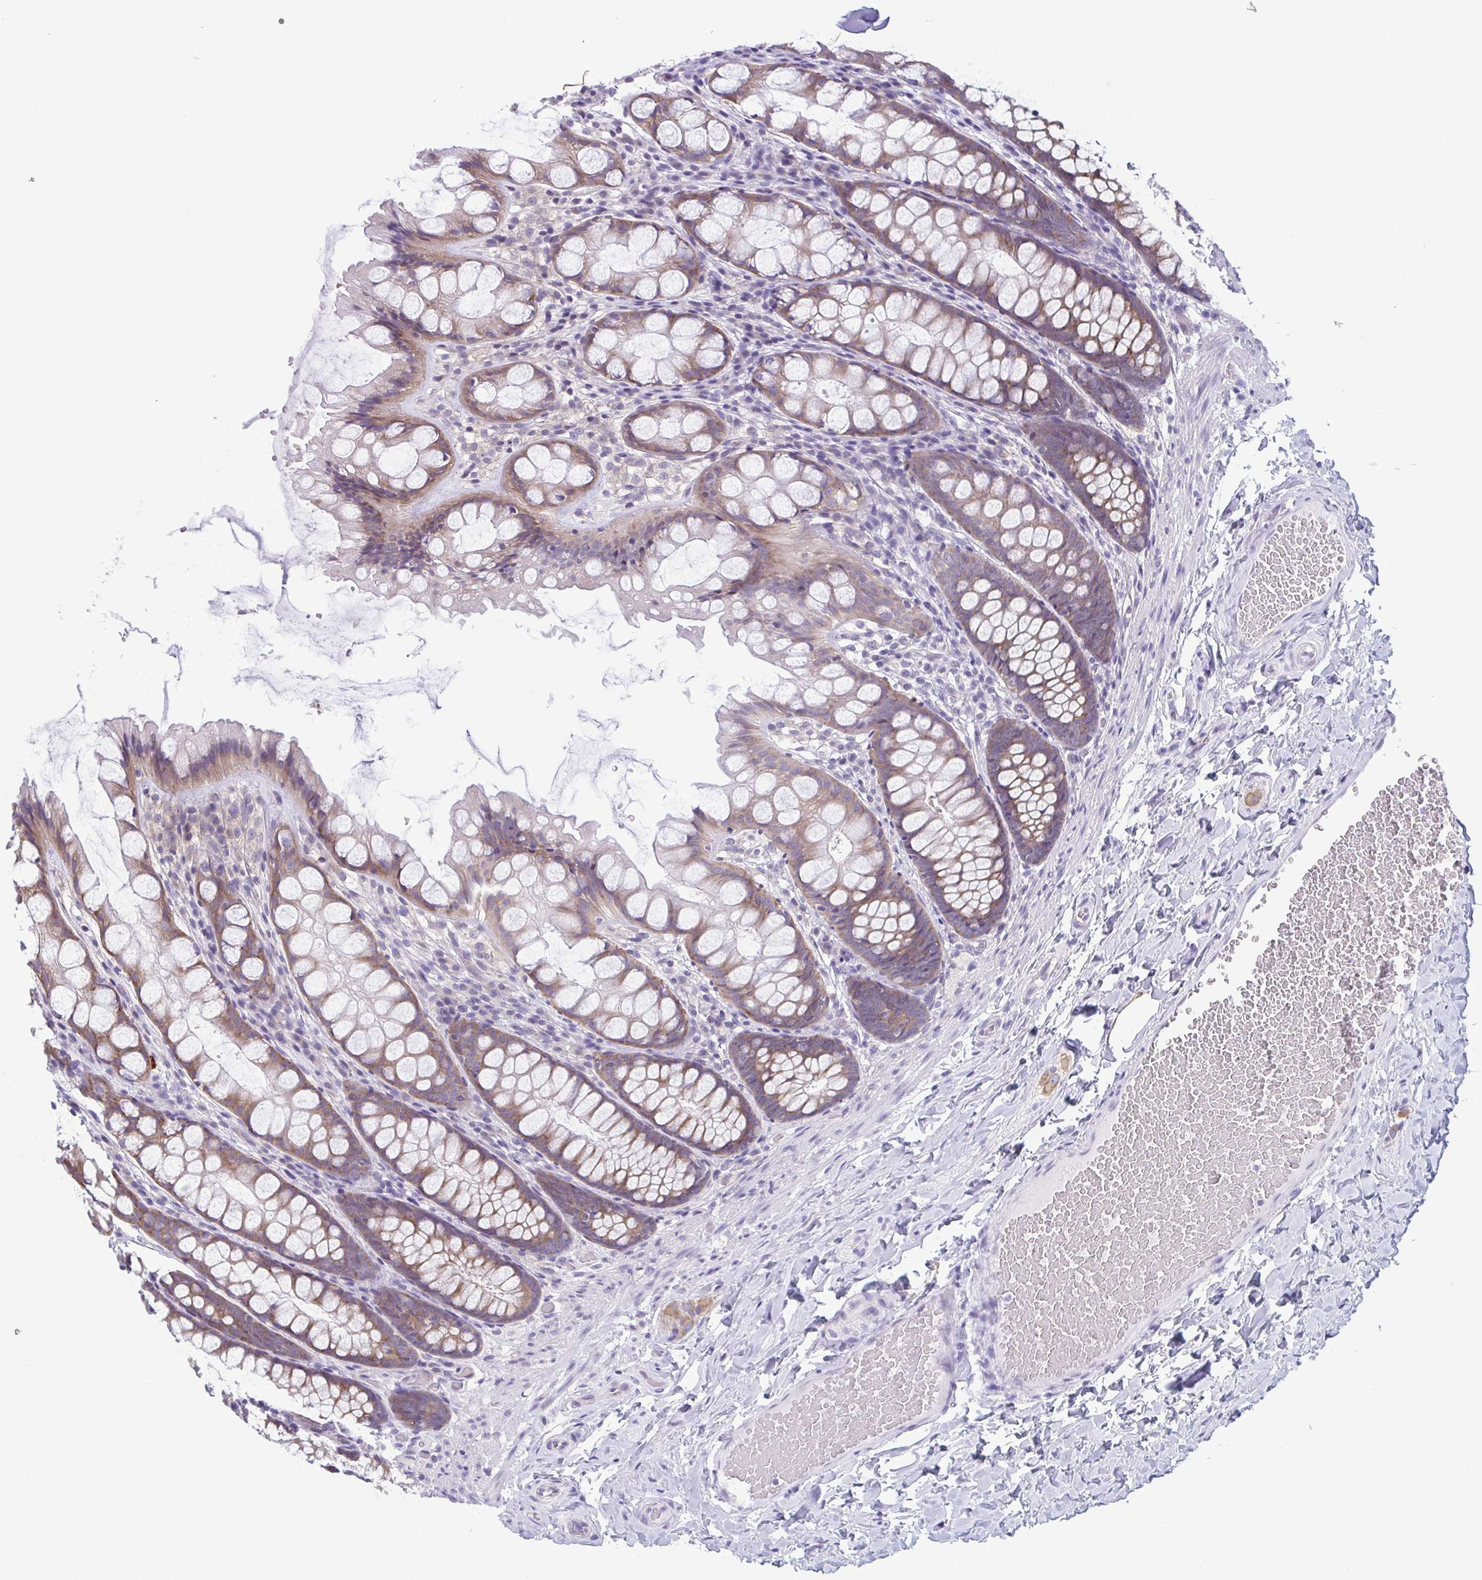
{"staining": {"intensity": "negative", "quantity": "none", "location": "none"}, "tissue": "colon", "cell_type": "Endothelial cells", "image_type": "normal", "snomed": [{"axis": "morphology", "description": "Normal tissue, NOS"}, {"axis": "topography", "description": "Colon"}], "caption": "A histopathology image of colon stained for a protein displays no brown staining in endothelial cells. (IHC, brightfield microscopy, high magnification).", "gene": "TMEM108", "patient": {"sex": "male", "age": 47}}